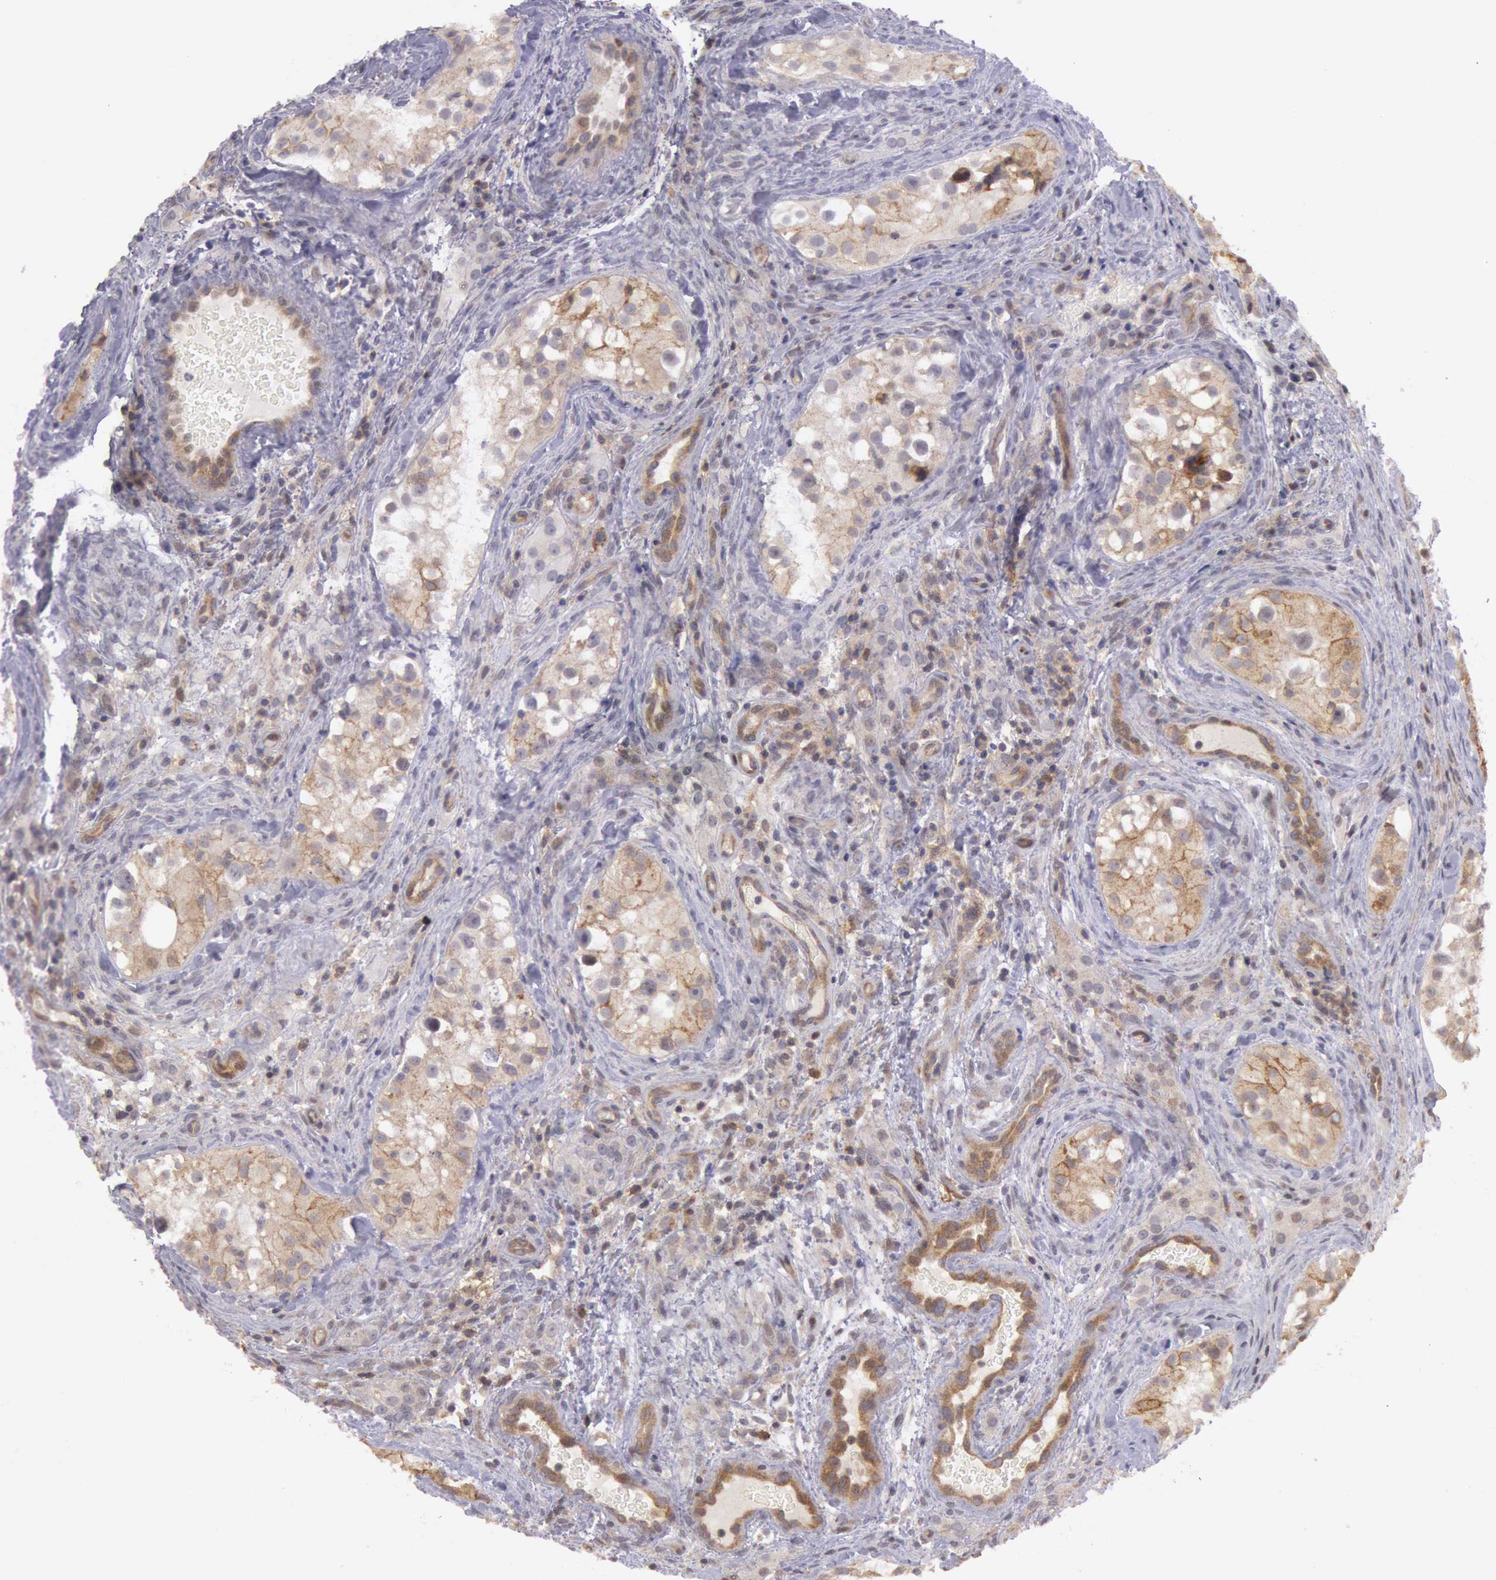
{"staining": {"intensity": "weak", "quantity": "25%-75%", "location": "cytoplasmic/membranous"}, "tissue": "testis cancer", "cell_type": "Tumor cells", "image_type": "cancer", "snomed": [{"axis": "morphology", "description": "Carcinoma, Embryonal, NOS"}, {"axis": "topography", "description": "Testis"}], "caption": "Protein analysis of testis embryonal carcinoma tissue reveals weak cytoplasmic/membranous staining in about 25%-75% of tumor cells.", "gene": "TRIB2", "patient": {"sex": "male", "age": 31}}